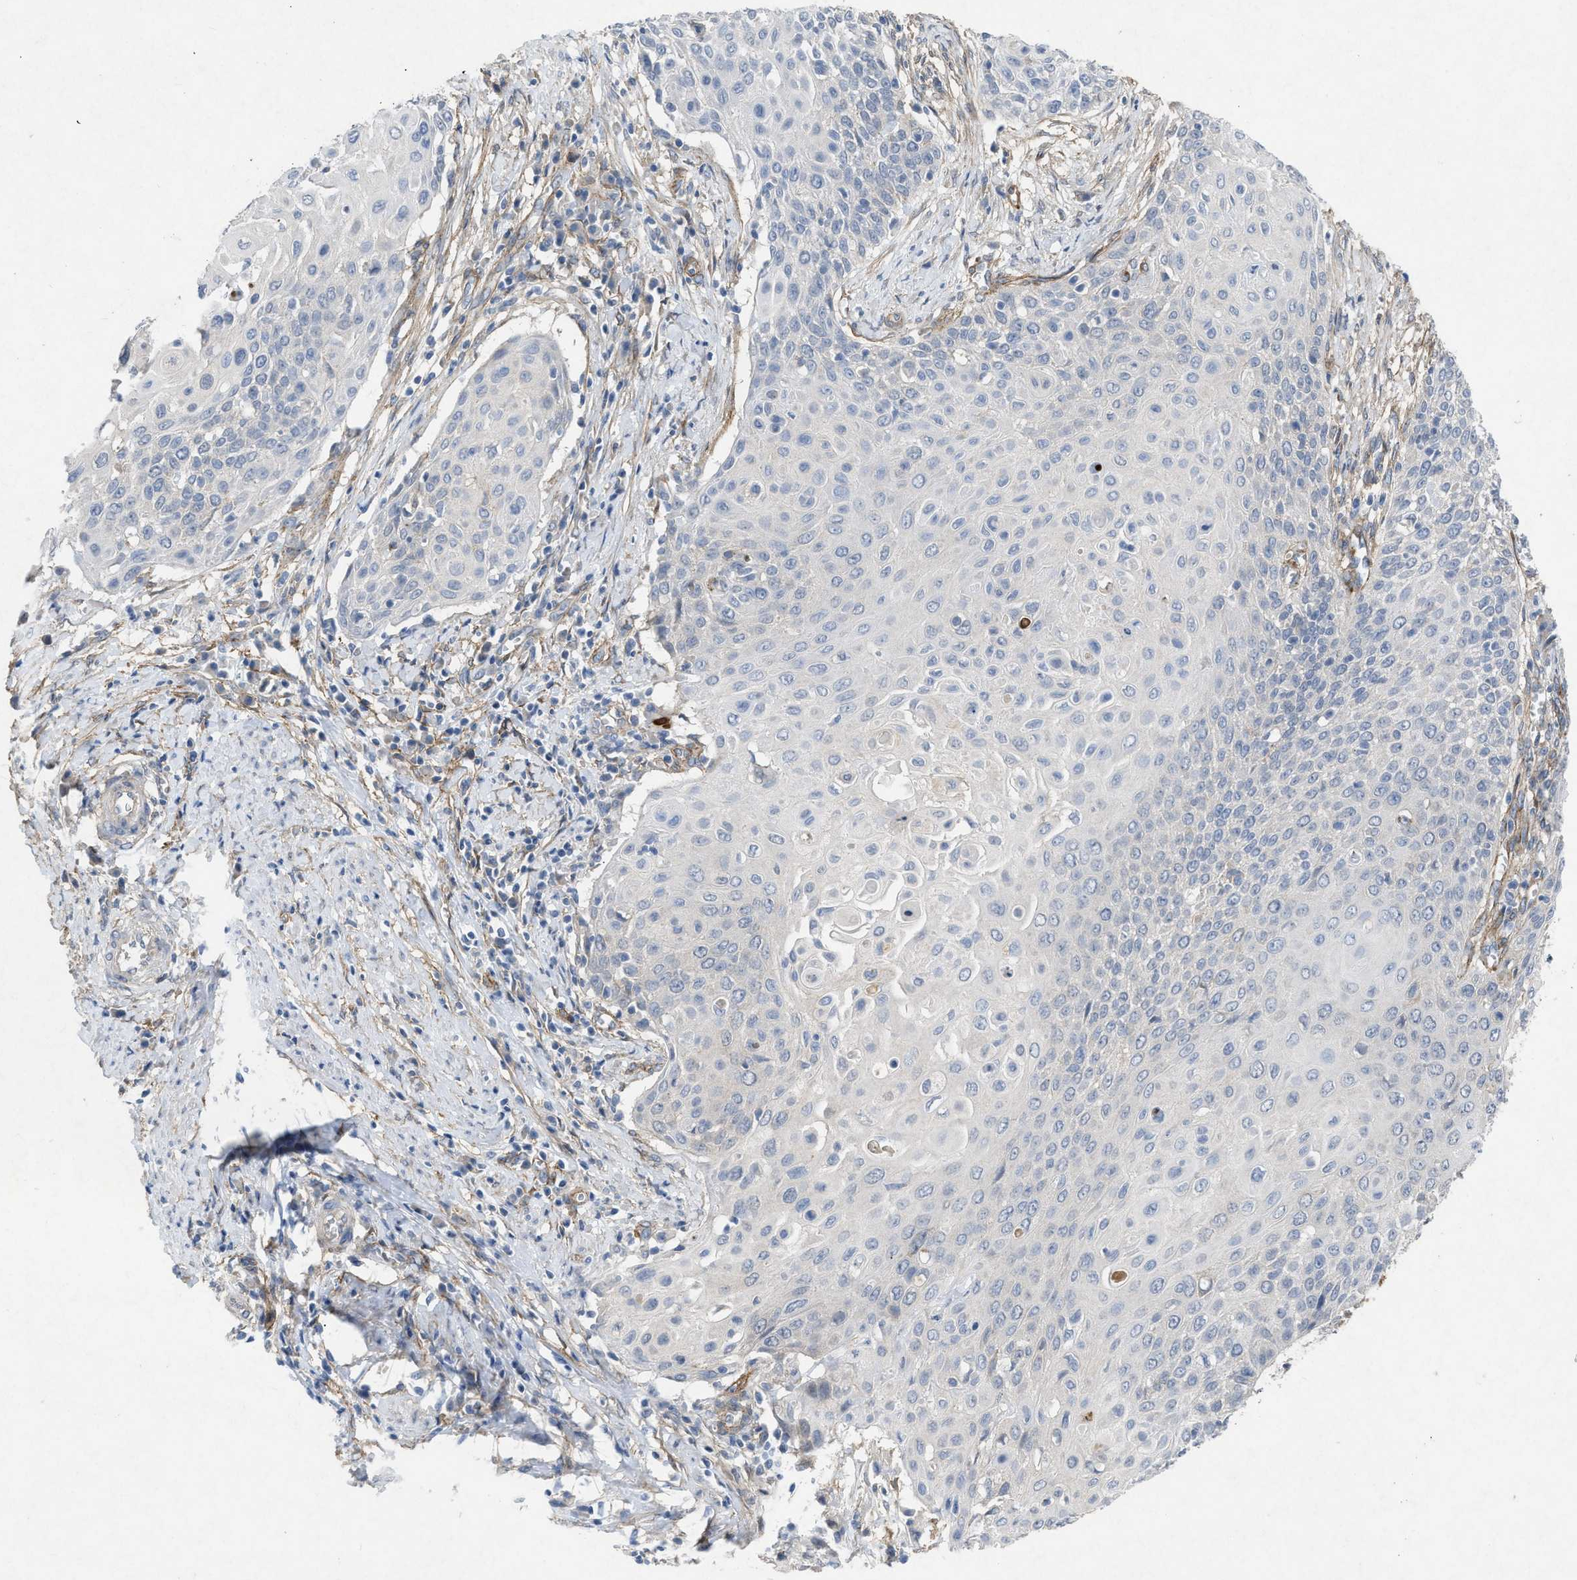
{"staining": {"intensity": "negative", "quantity": "none", "location": "none"}, "tissue": "cervical cancer", "cell_type": "Tumor cells", "image_type": "cancer", "snomed": [{"axis": "morphology", "description": "Squamous cell carcinoma, NOS"}, {"axis": "topography", "description": "Cervix"}], "caption": "Immunohistochemistry micrograph of neoplastic tissue: human cervical cancer stained with DAB (3,3'-diaminobenzidine) reveals no significant protein positivity in tumor cells. (Stains: DAB immunohistochemistry with hematoxylin counter stain, Microscopy: brightfield microscopy at high magnification).", "gene": "PDGFRA", "patient": {"sex": "female", "age": 39}}